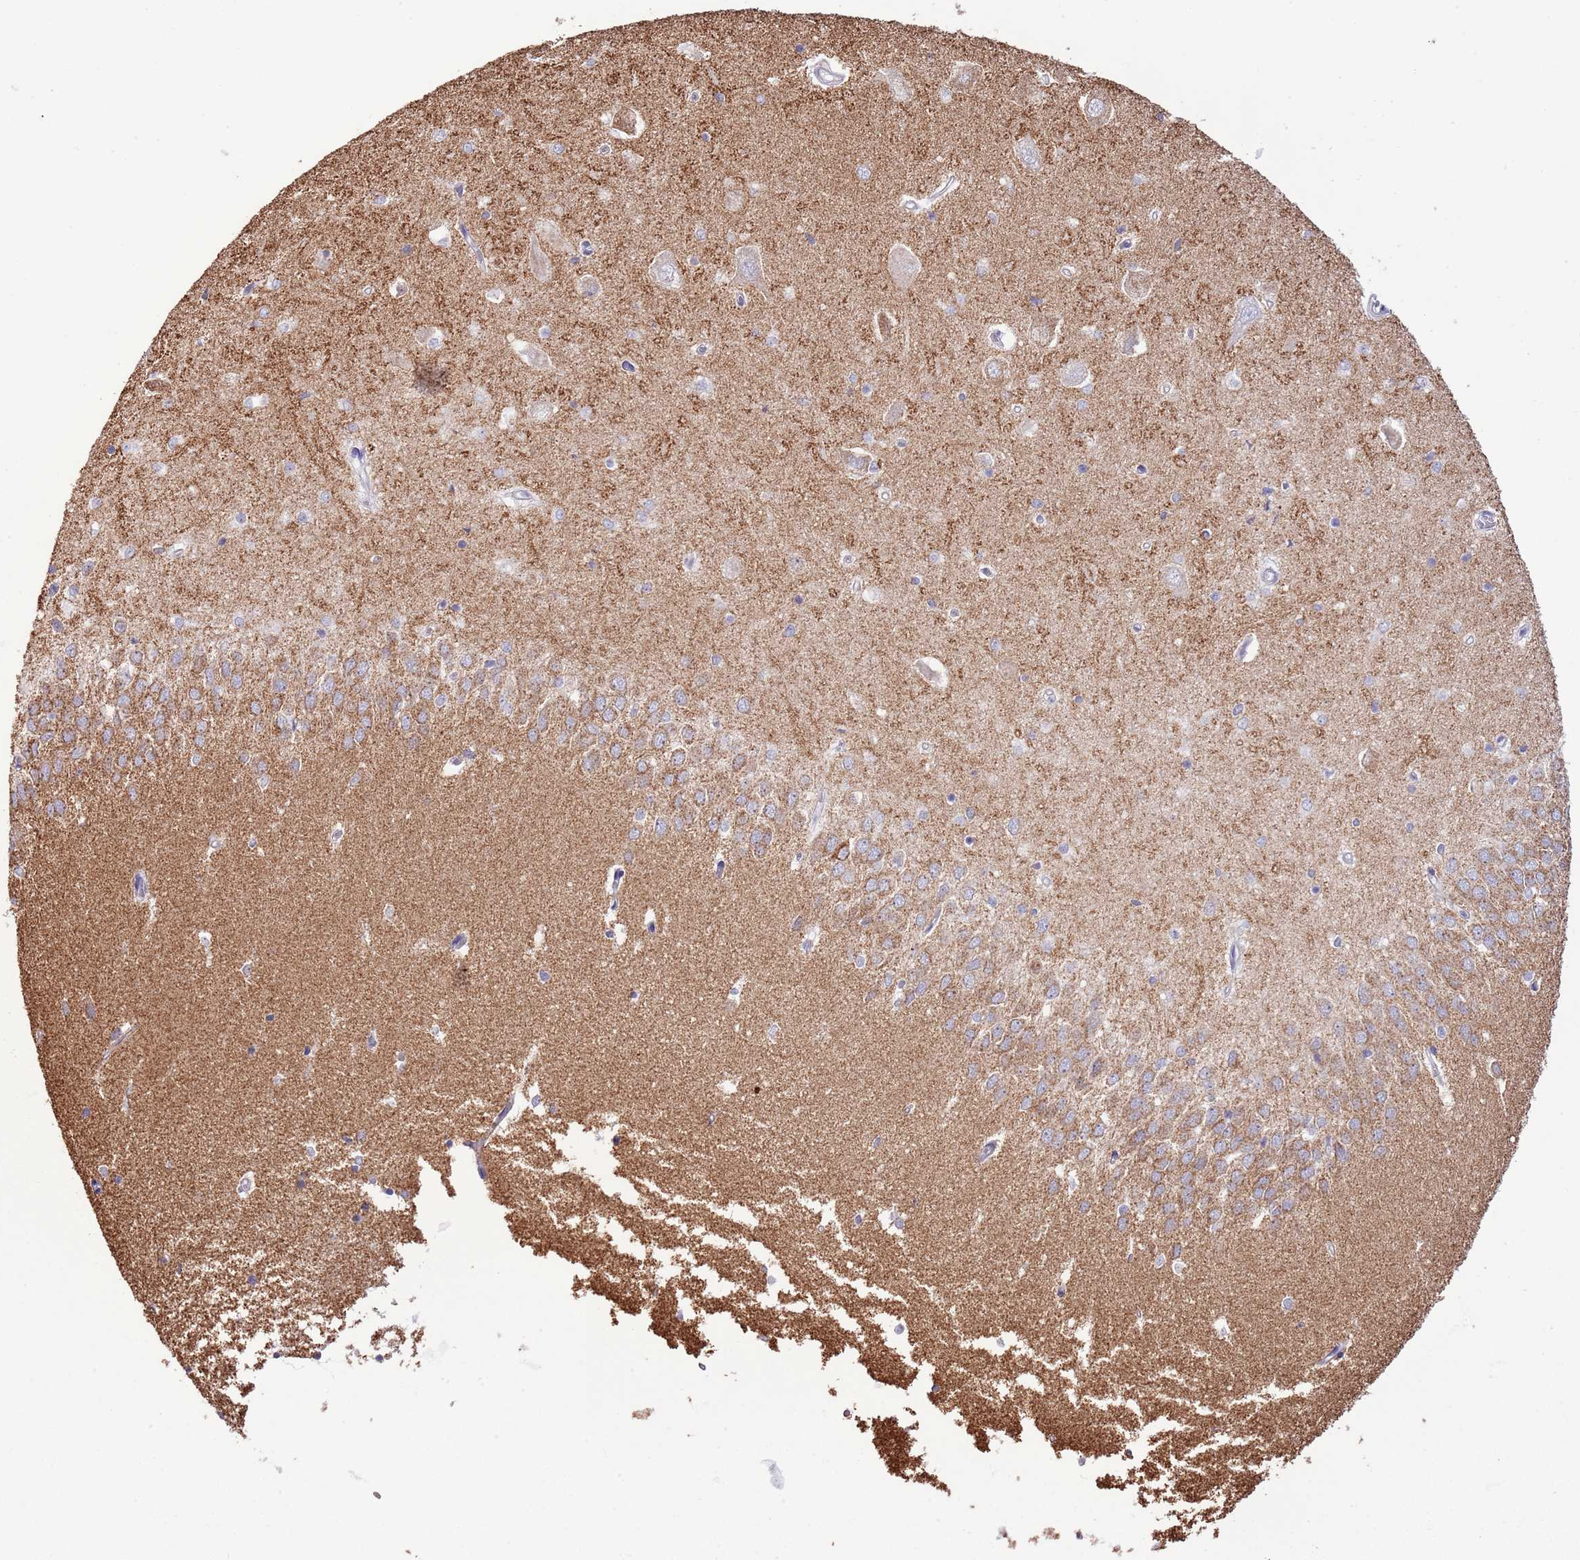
{"staining": {"intensity": "negative", "quantity": "none", "location": "none"}, "tissue": "hippocampus", "cell_type": "Glial cells", "image_type": "normal", "snomed": [{"axis": "morphology", "description": "Normal tissue, NOS"}, {"axis": "topography", "description": "Hippocampus"}], "caption": "This is a photomicrograph of immunohistochemistry staining of normal hippocampus, which shows no positivity in glial cells.", "gene": "SLC23A1", "patient": {"sex": "male", "age": 45}}